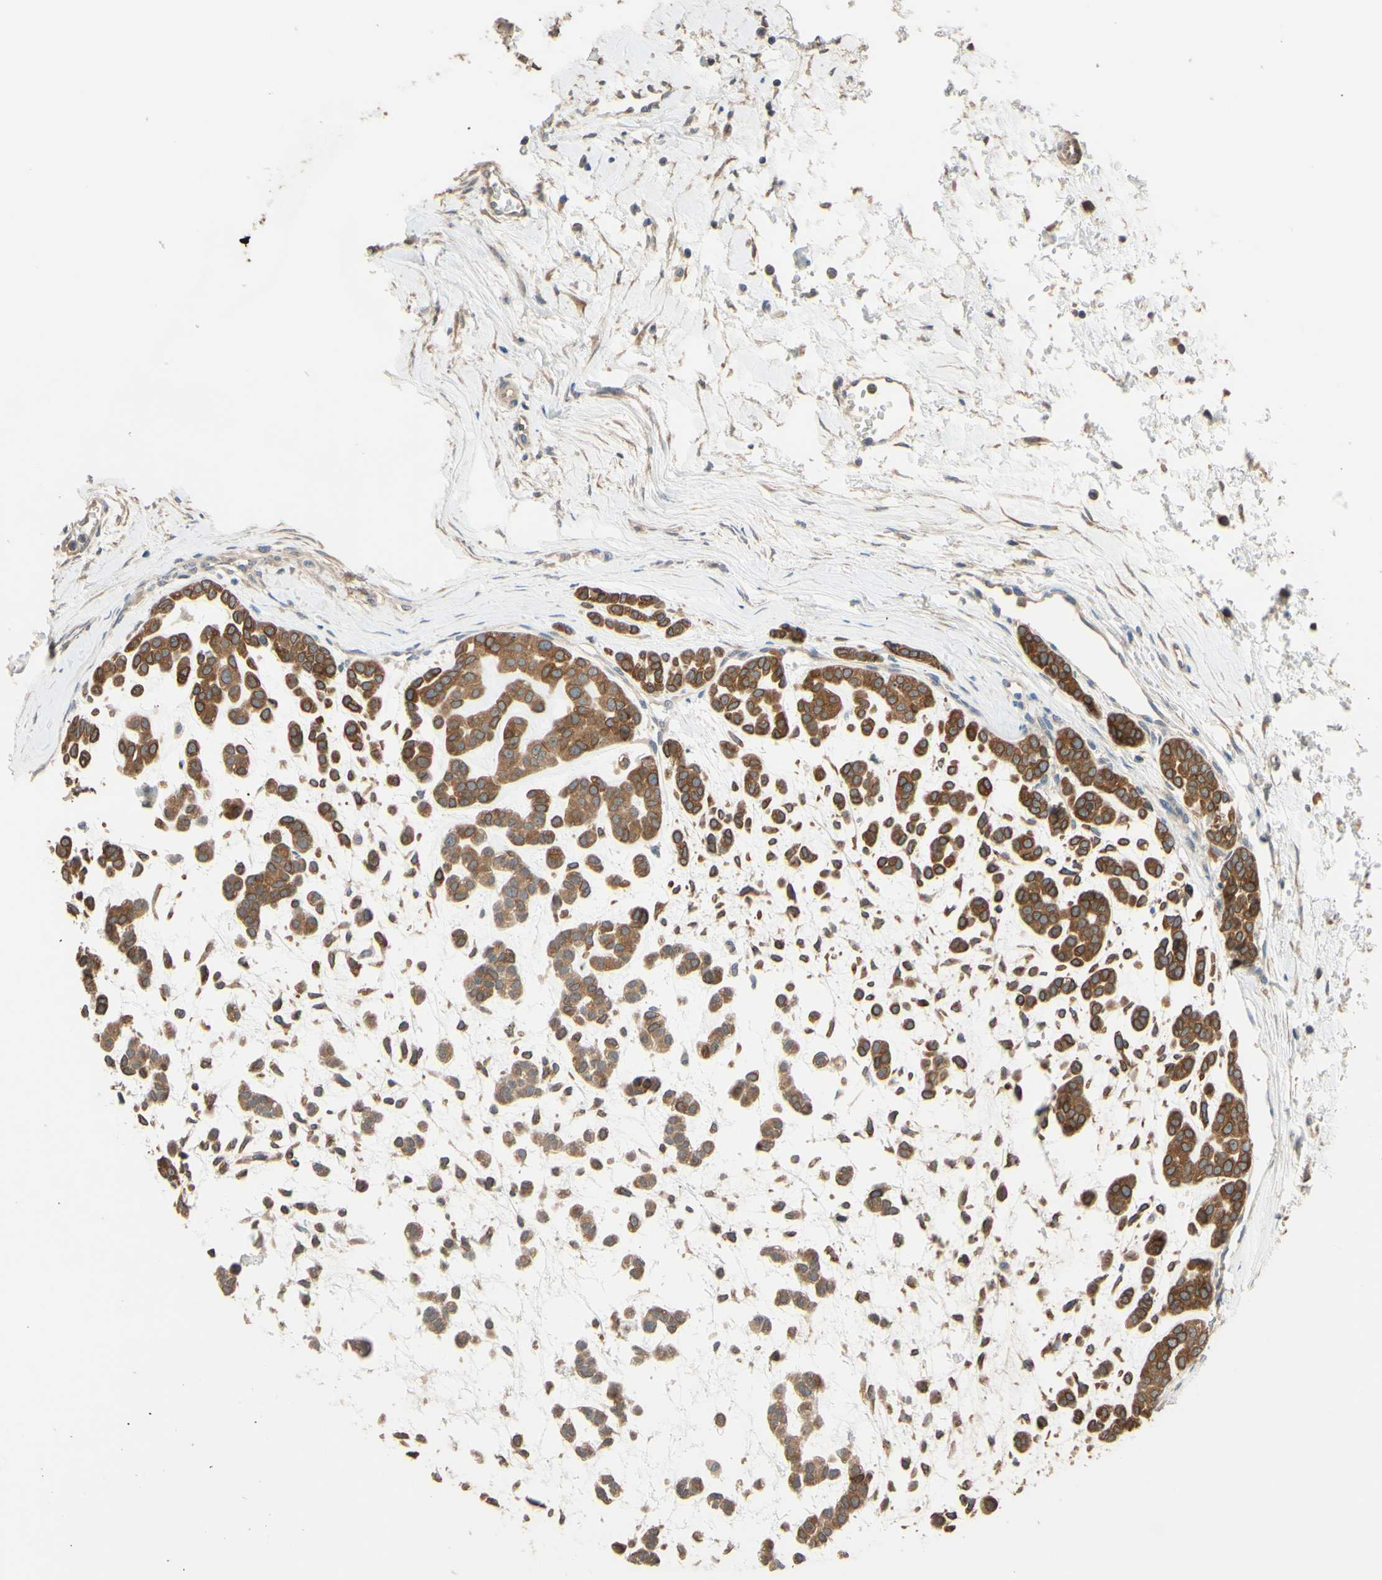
{"staining": {"intensity": "strong", "quantity": ">75%", "location": "cytoplasmic/membranous"}, "tissue": "head and neck cancer", "cell_type": "Tumor cells", "image_type": "cancer", "snomed": [{"axis": "morphology", "description": "Adenocarcinoma, NOS"}, {"axis": "morphology", "description": "Adenoma, NOS"}, {"axis": "topography", "description": "Head-Neck"}], "caption": "Head and neck adenocarcinoma stained for a protein demonstrates strong cytoplasmic/membranous positivity in tumor cells.", "gene": "SMIM19", "patient": {"sex": "female", "age": 55}}